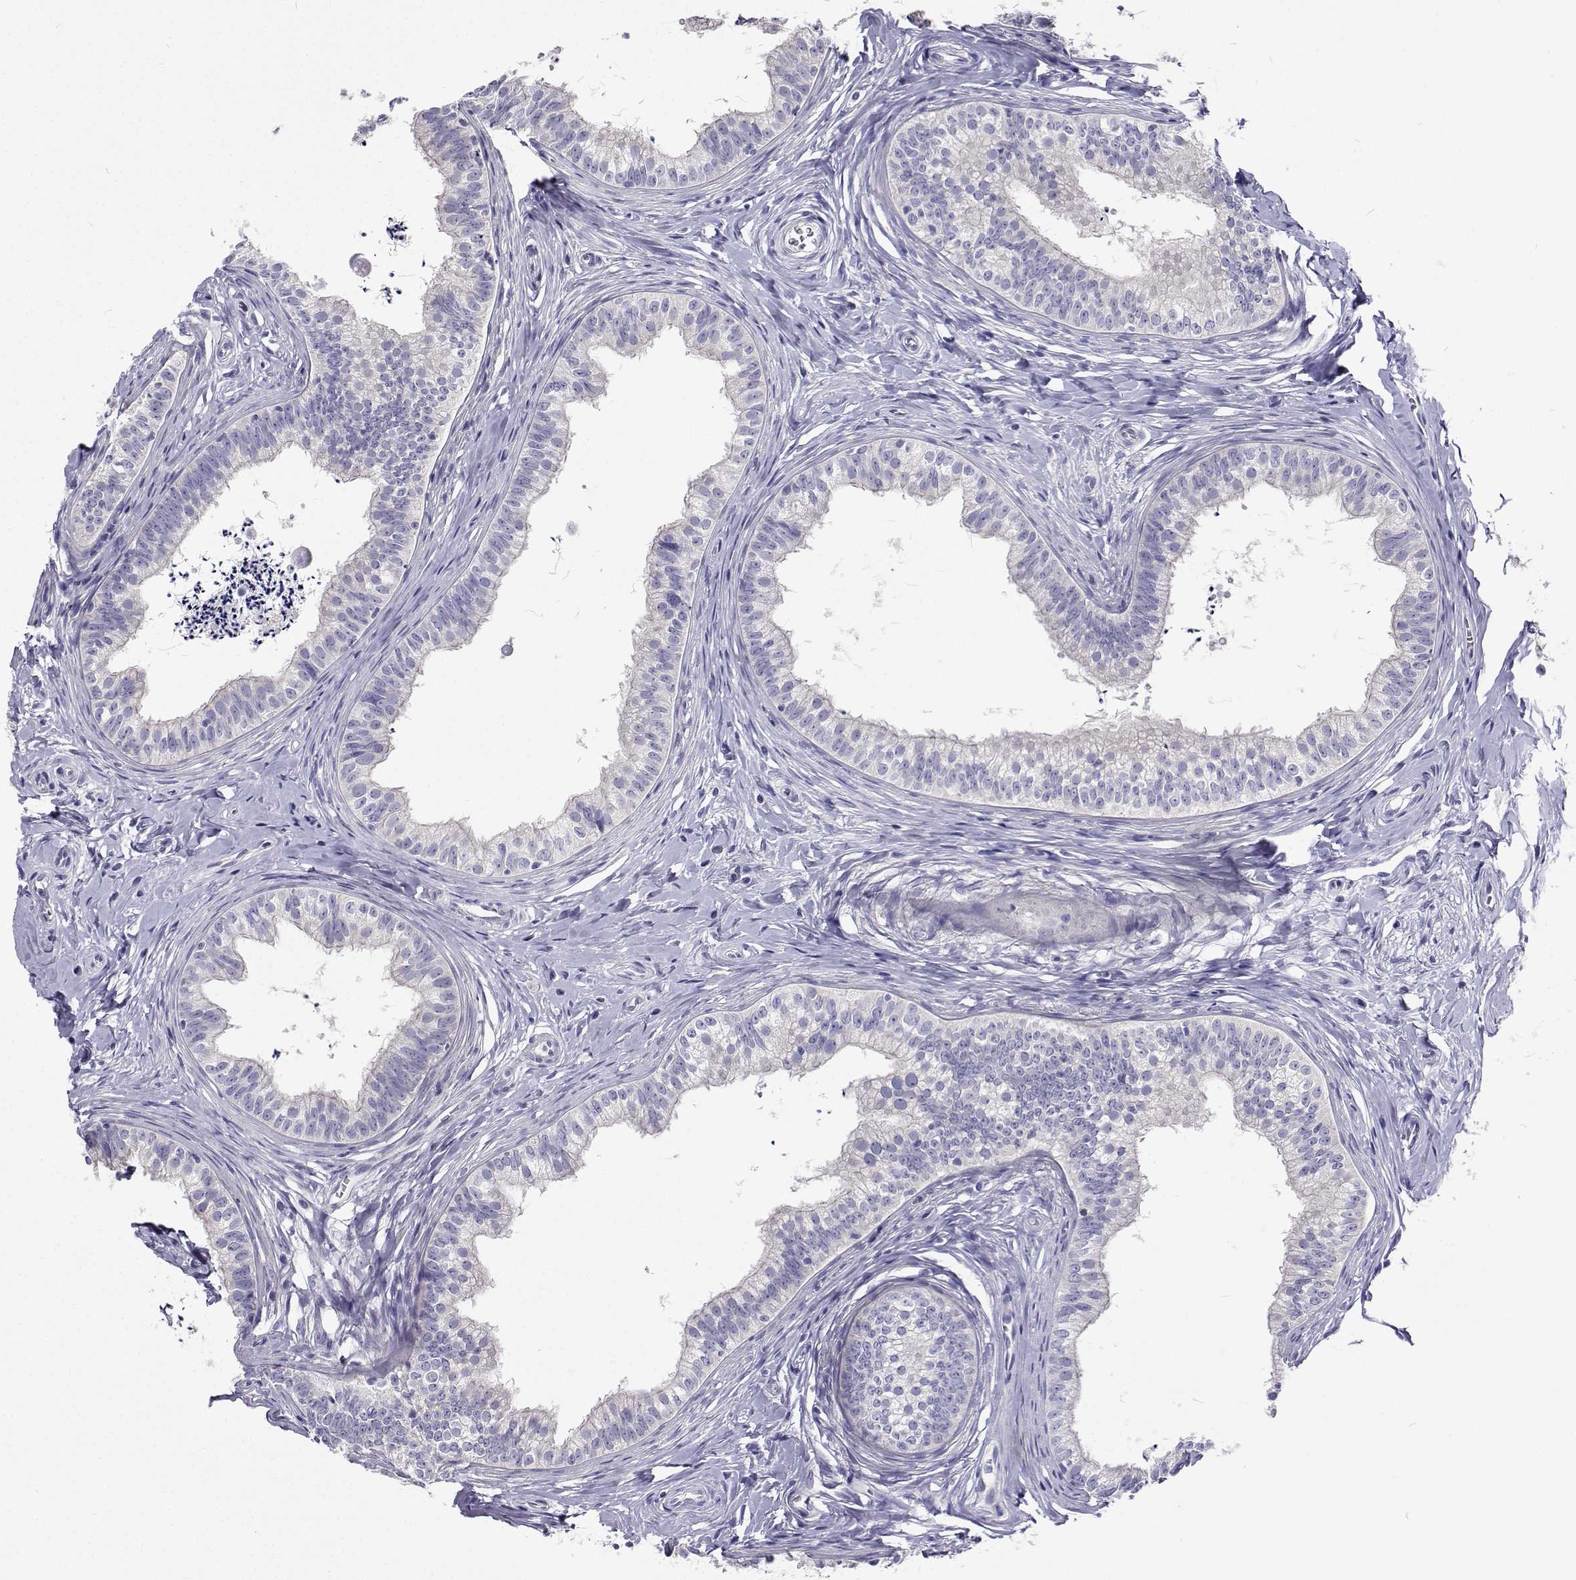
{"staining": {"intensity": "weak", "quantity": "<25%", "location": "cytoplasmic/membranous"}, "tissue": "epididymis", "cell_type": "Glandular cells", "image_type": "normal", "snomed": [{"axis": "morphology", "description": "Normal tissue, NOS"}, {"axis": "topography", "description": "Epididymis"}], "caption": "IHC image of normal human epididymis stained for a protein (brown), which exhibits no staining in glandular cells. Nuclei are stained in blue.", "gene": "LHFPL7", "patient": {"sex": "male", "age": 24}}